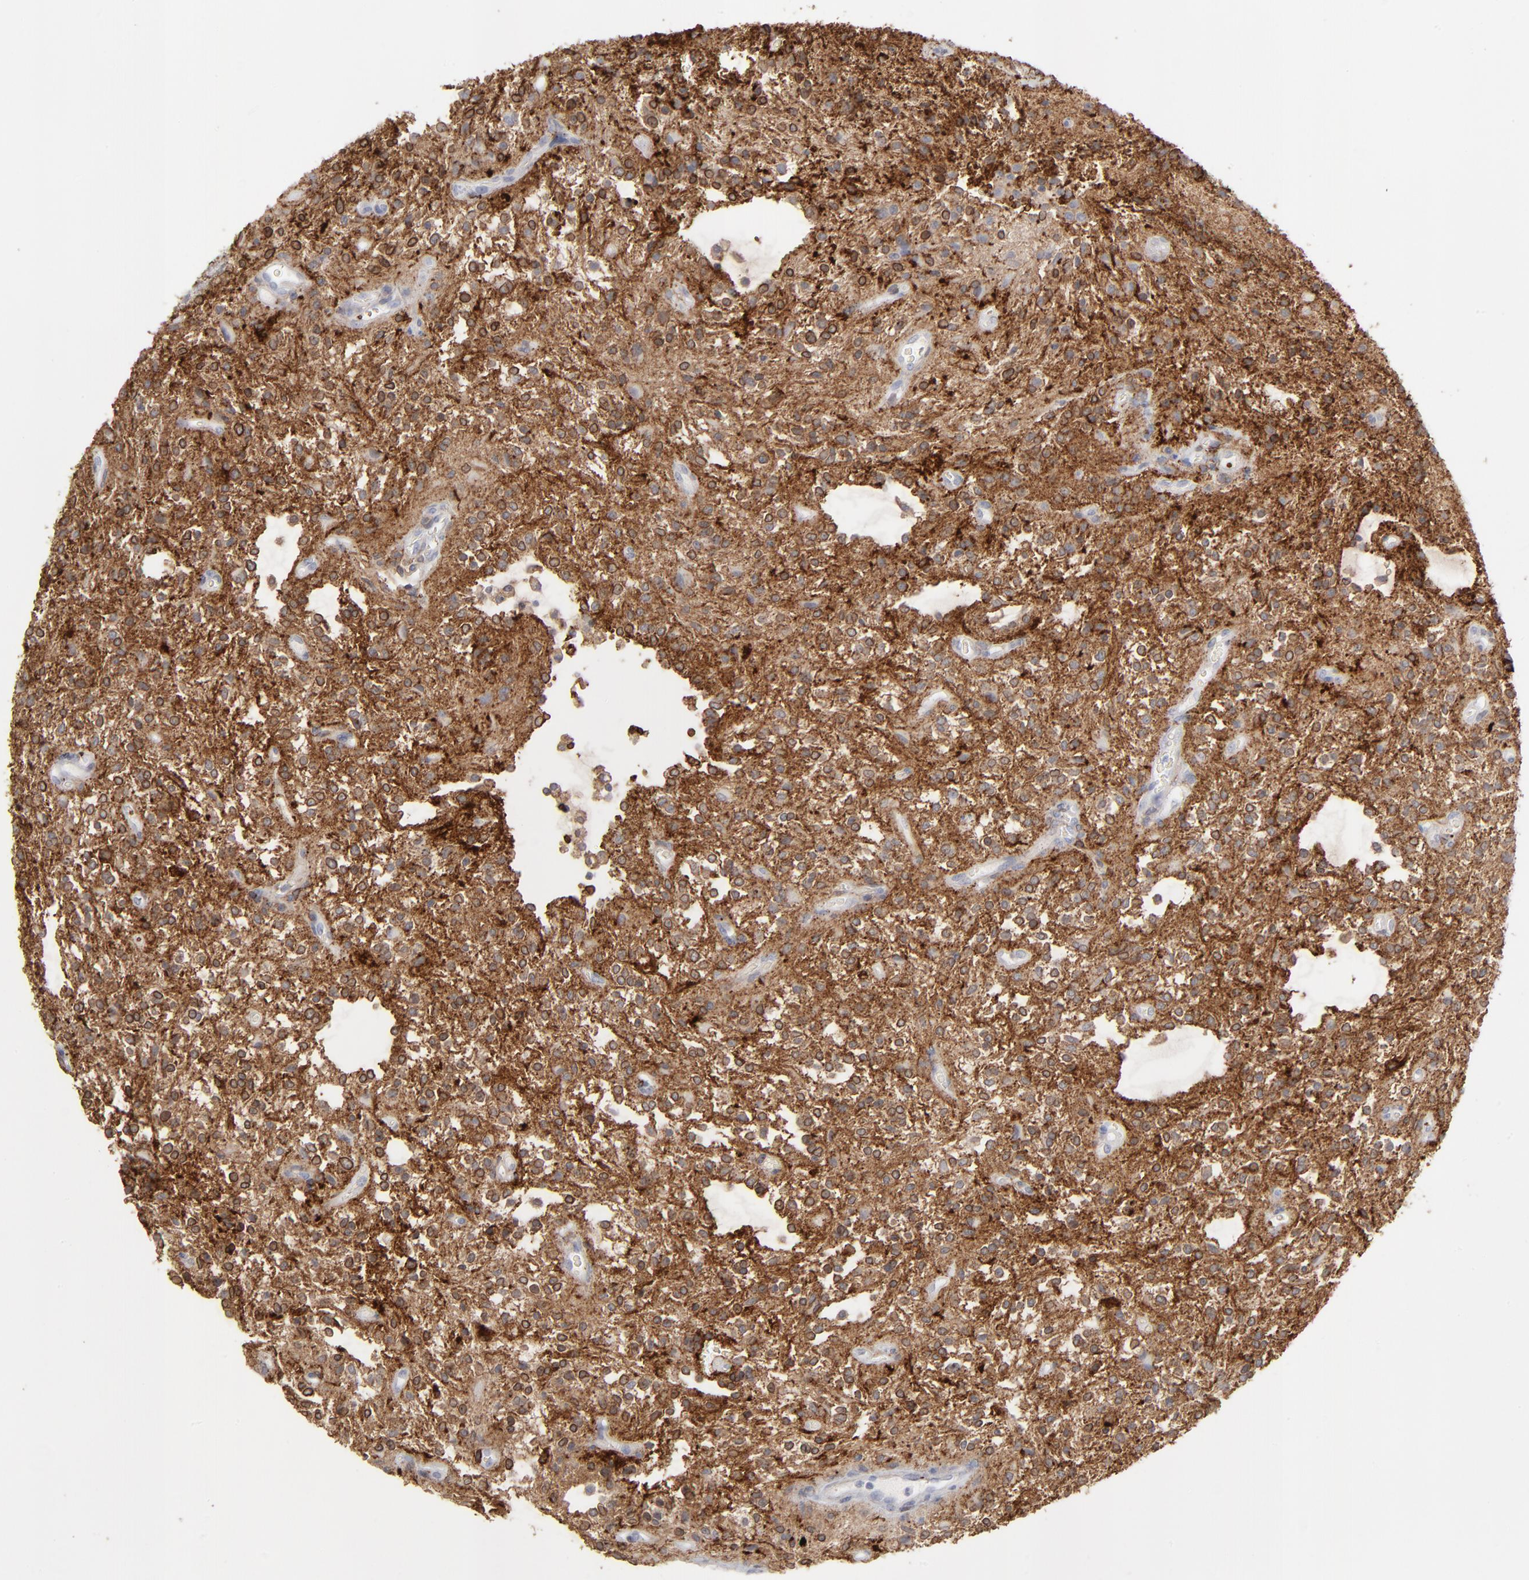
{"staining": {"intensity": "moderate", "quantity": ">75%", "location": "cytoplasmic/membranous"}, "tissue": "glioma", "cell_type": "Tumor cells", "image_type": "cancer", "snomed": [{"axis": "morphology", "description": "Glioma, malignant, NOS"}, {"axis": "topography", "description": "Cerebellum"}], "caption": "High-power microscopy captured an IHC image of malignant glioma, revealing moderate cytoplasmic/membranous expression in approximately >75% of tumor cells.", "gene": "ANXA5", "patient": {"sex": "female", "age": 10}}